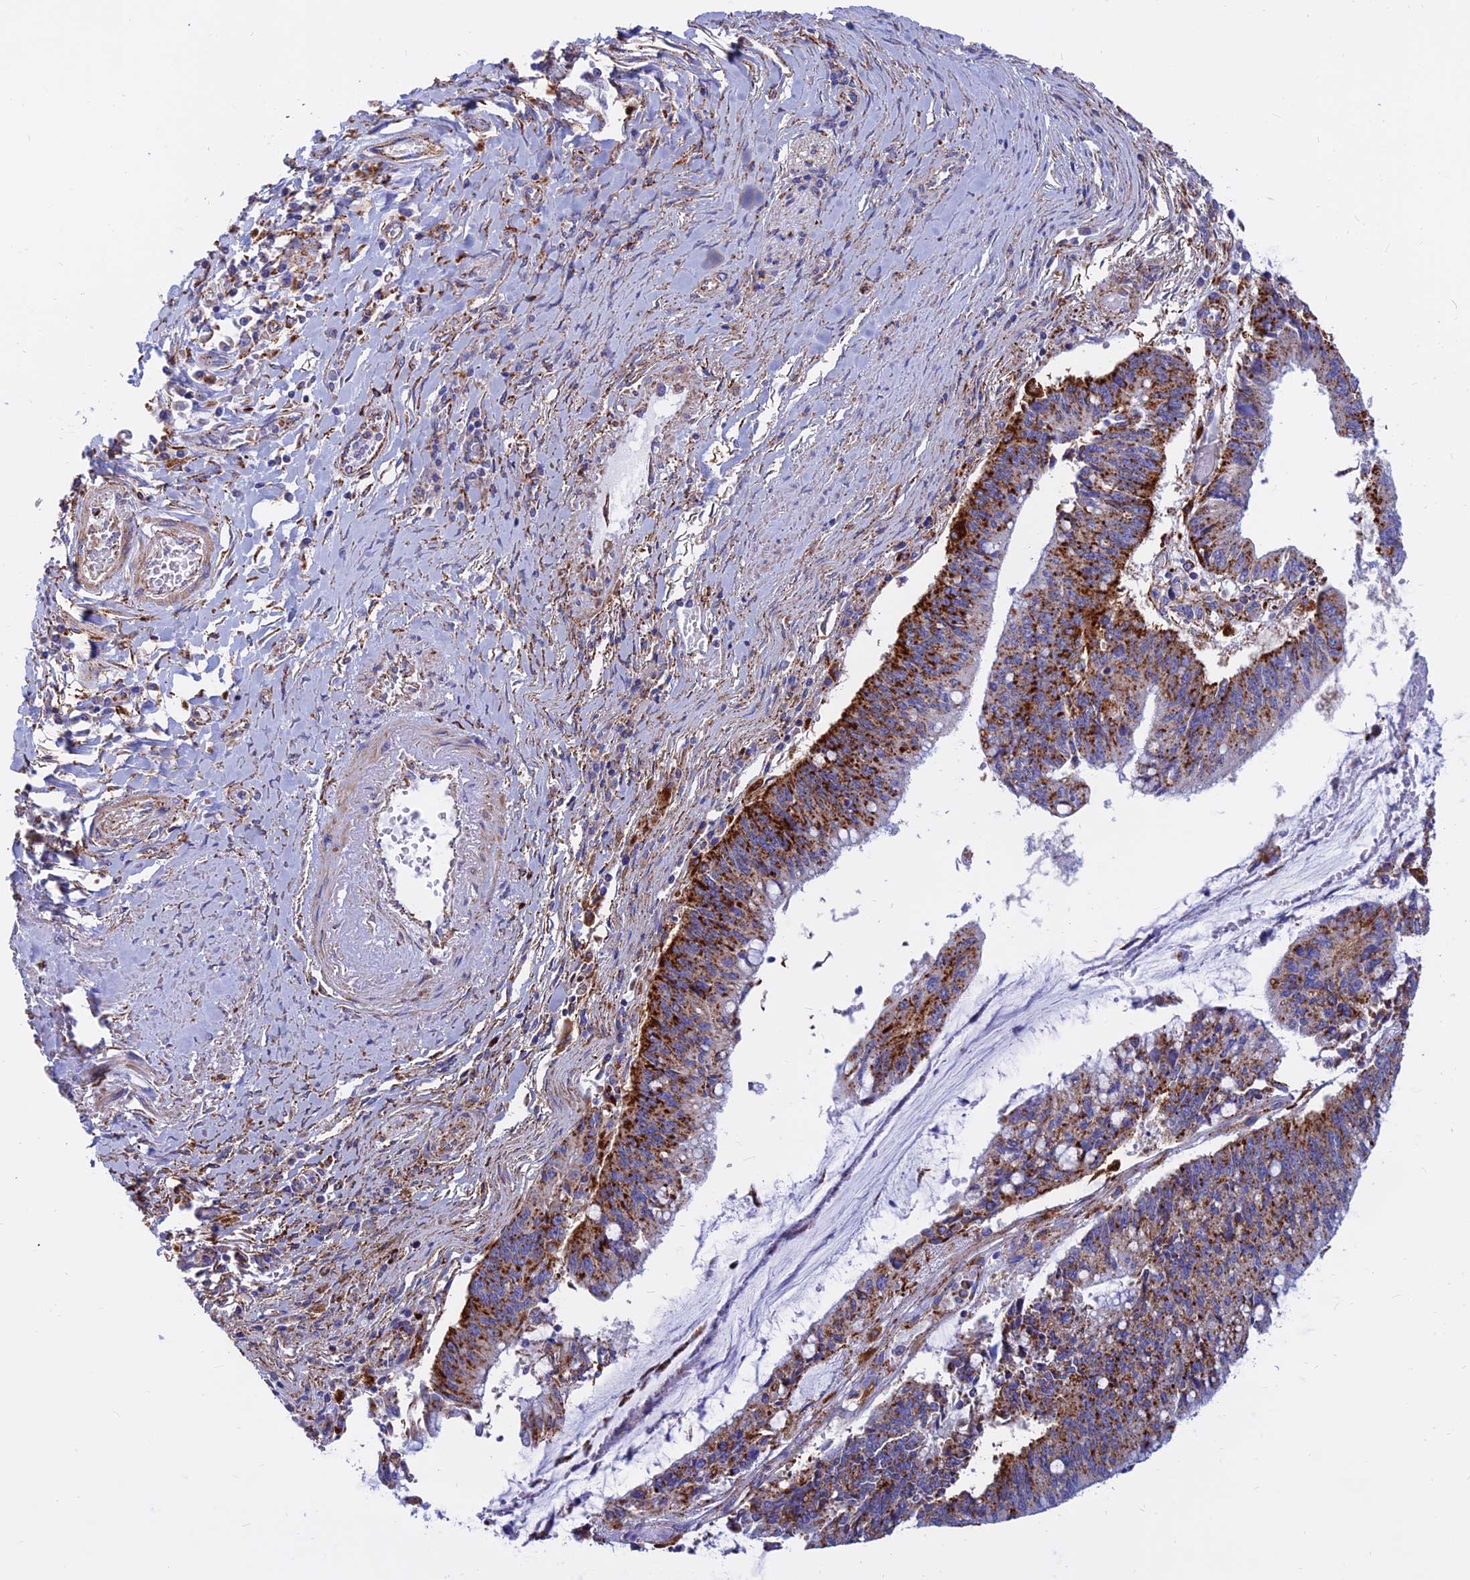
{"staining": {"intensity": "strong", "quantity": ">75%", "location": "cytoplasmic/membranous"}, "tissue": "pancreatic cancer", "cell_type": "Tumor cells", "image_type": "cancer", "snomed": [{"axis": "morphology", "description": "Adenocarcinoma, NOS"}, {"axis": "topography", "description": "Pancreas"}], "caption": "A photomicrograph of human pancreatic cancer stained for a protein reveals strong cytoplasmic/membranous brown staining in tumor cells.", "gene": "SPNS1", "patient": {"sex": "female", "age": 50}}